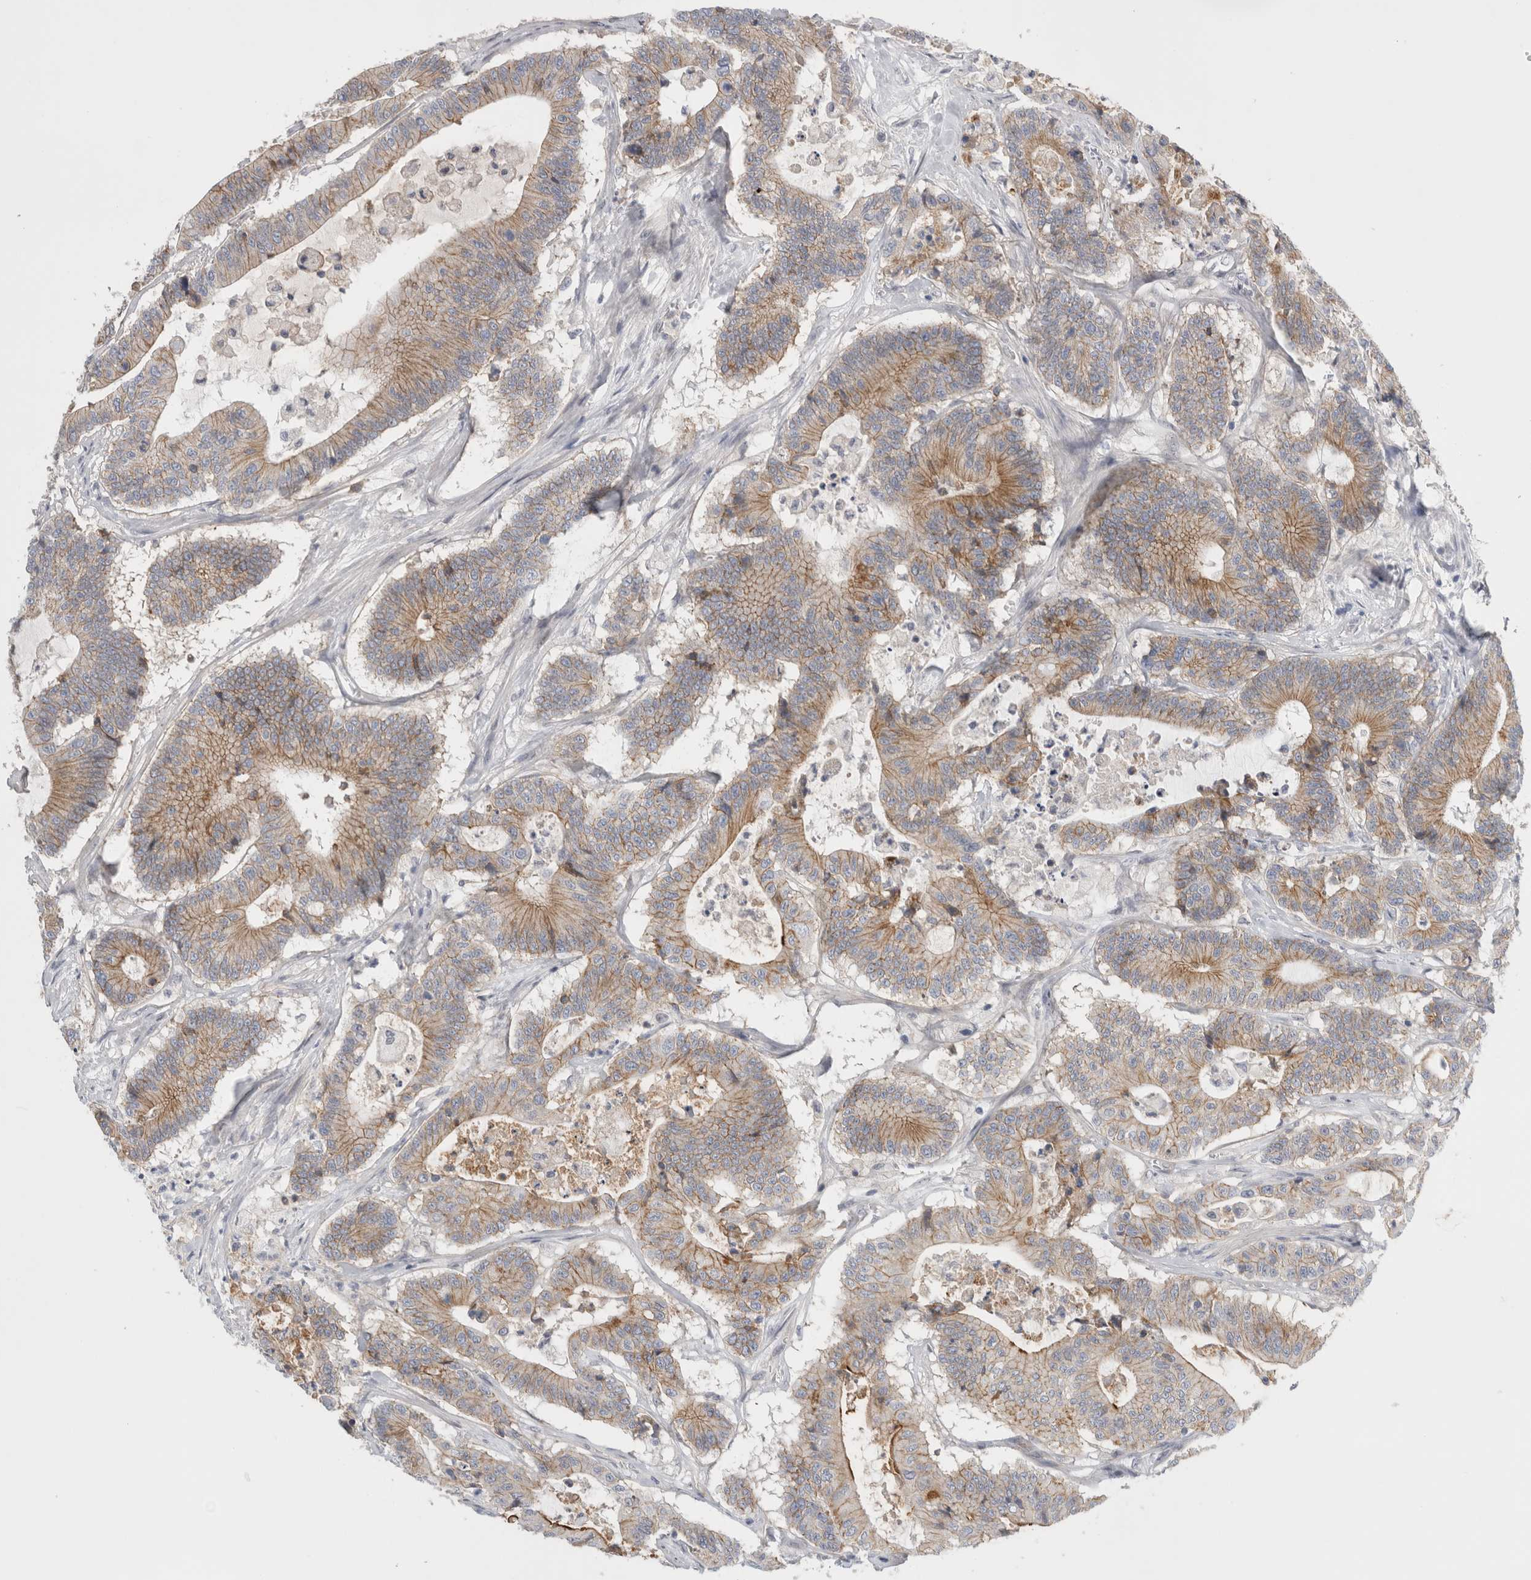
{"staining": {"intensity": "moderate", "quantity": "25%-75%", "location": "cytoplasmic/membranous"}, "tissue": "colorectal cancer", "cell_type": "Tumor cells", "image_type": "cancer", "snomed": [{"axis": "morphology", "description": "Adenocarcinoma, NOS"}, {"axis": "topography", "description": "Colon"}], "caption": "A high-resolution photomicrograph shows immunohistochemistry (IHC) staining of colorectal cancer (adenocarcinoma), which reveals moderate cytoplasmic/membranous staining in approximately 25%-75% of tumor cells. (brown staining indicates protein expression, while blue staining denotes nuclei).", "gene": "VANGL1", "patient": {"sex": "female", "age": 84}}